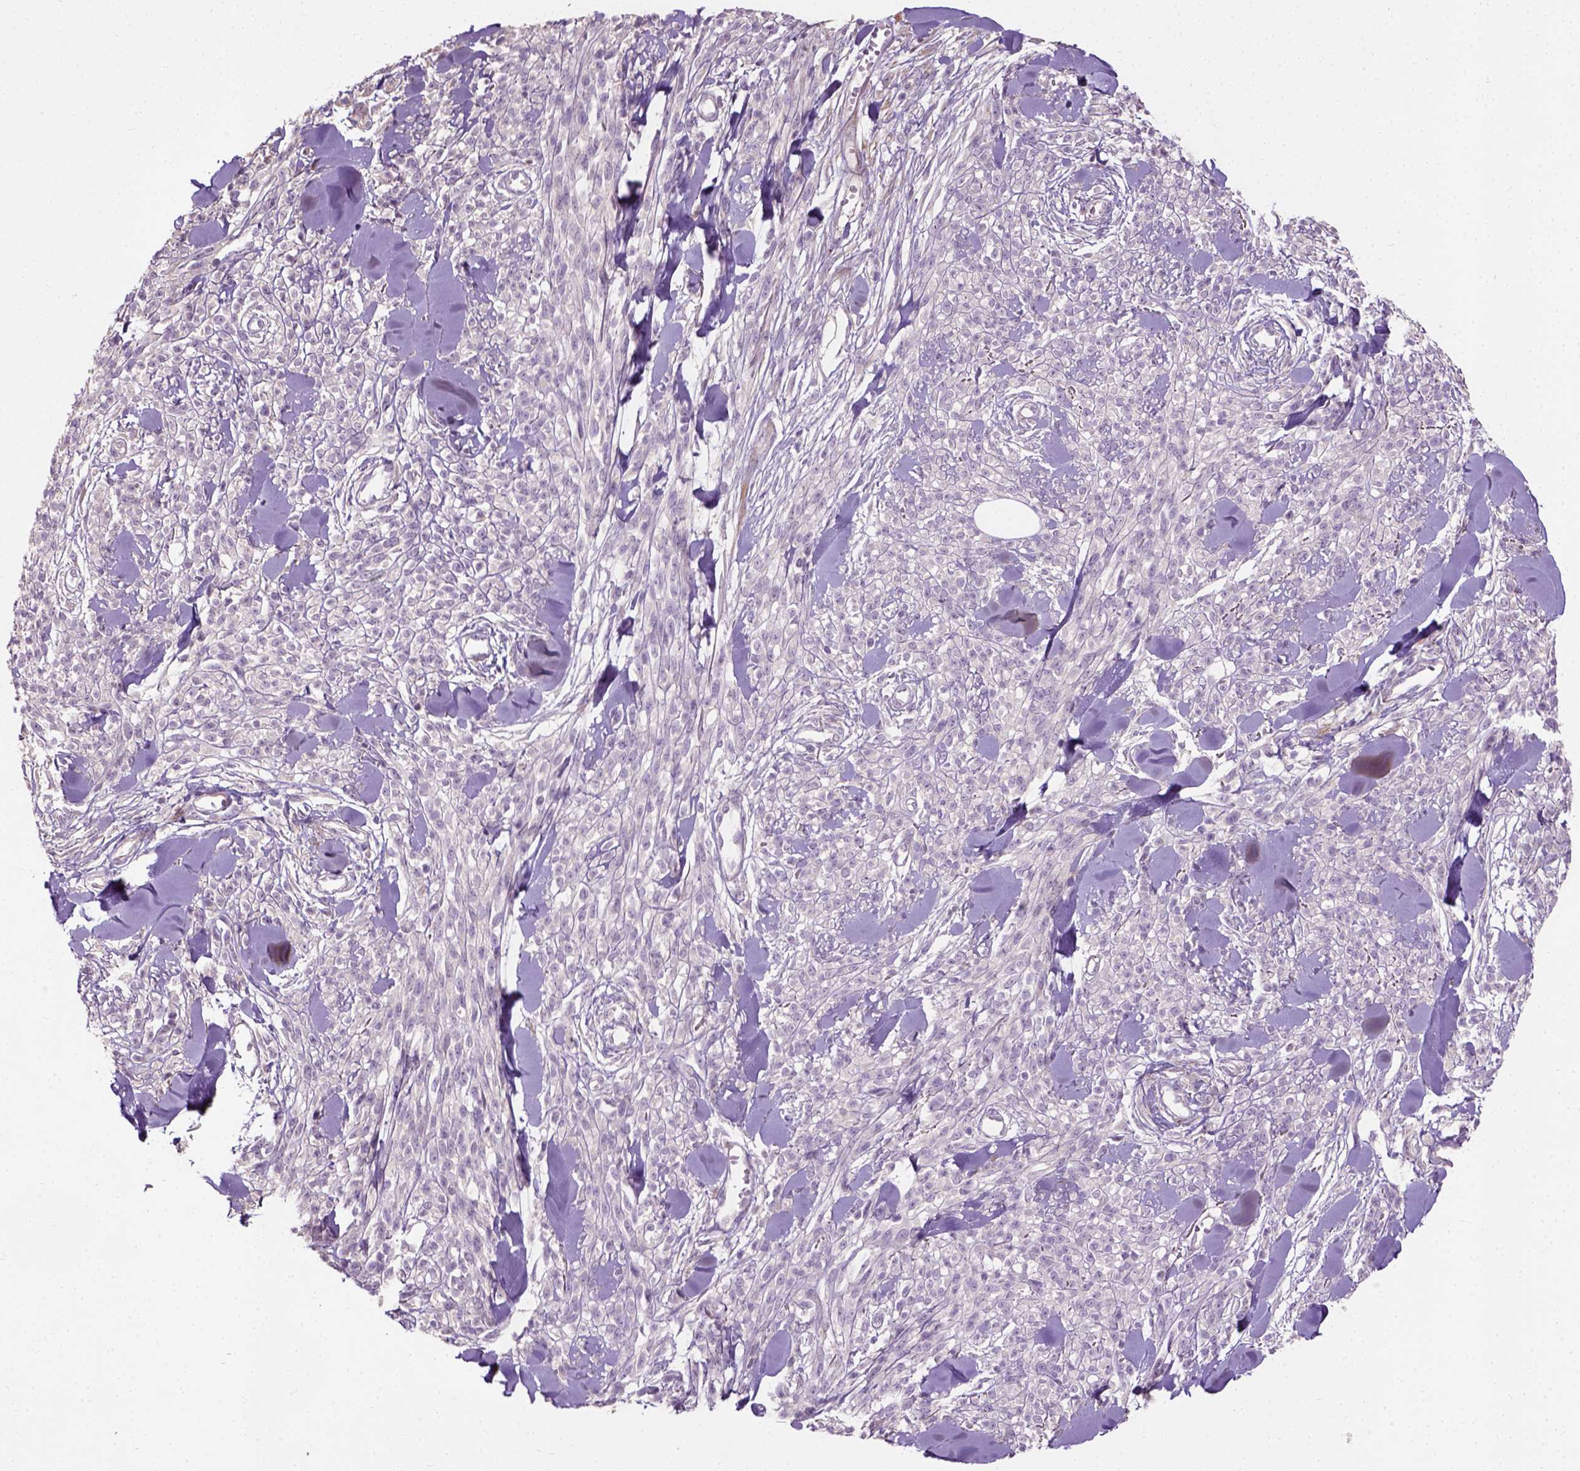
{"staining": {"intensity": "negative", "quantity": "none", "location": "none"}, "tissue": "melanoma", "cell_type": "Tumor cells", "image_type": "cancer", "snomed": [{"axis": "morphology", "description": "Malignant melanoma, NOS"}, {"axis": "topography", "description": "Skin"}, {"axis": "topography", "description": "Skin of trunk"}], "caption": "Immunohistochemical staining of human malignant melanoma reveals no significant staining in tumor cells. The staining is performed using DAB brown chromogen with nuclei counter-stained in using hematoxylin.", "gene": "PKP3", "patient": {"sex": "male", "age": 74}}